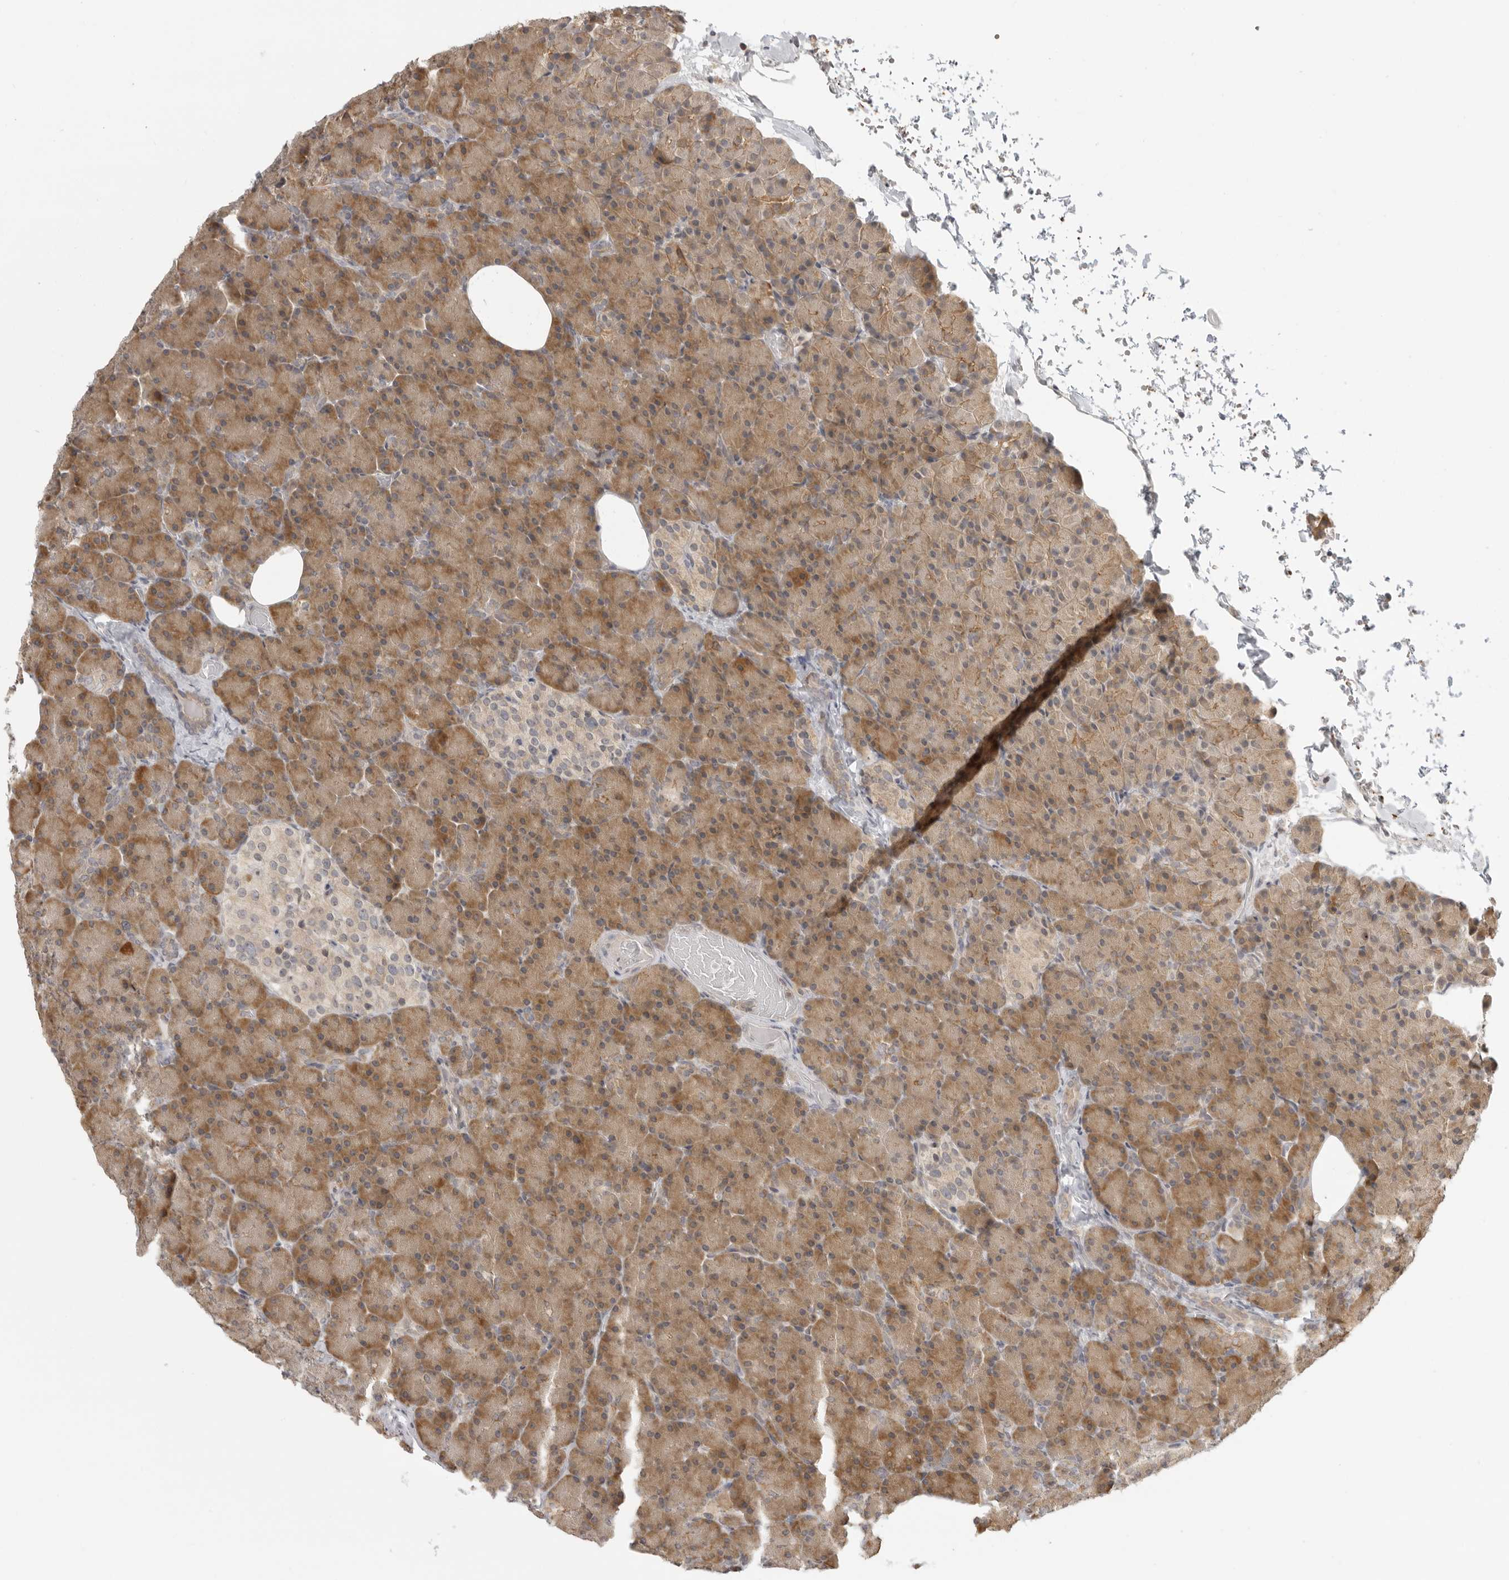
{"staining": {"intensity": "moderate", "quantity": ">75%", "location": "cytoplasmic/membranous"}, "tissue": "pancreas", "cell_type": "Exocrine glandular cells", "image_type": "normal", "snomed": [{"axis": "morphology", "description": "Normal tissue, NOS"}, {"axis": "topography", "description": "Pancreas"}], "caption": "A histopathology image showing moderate cytoplasmic/membranous positivity in approximately >75% of exocrine glandular cells in normal pancreas, as visualized by brown immunohistochemical staining.", "gene": "PRRC2A", "patient": {"sex": "female", "age": 43}}